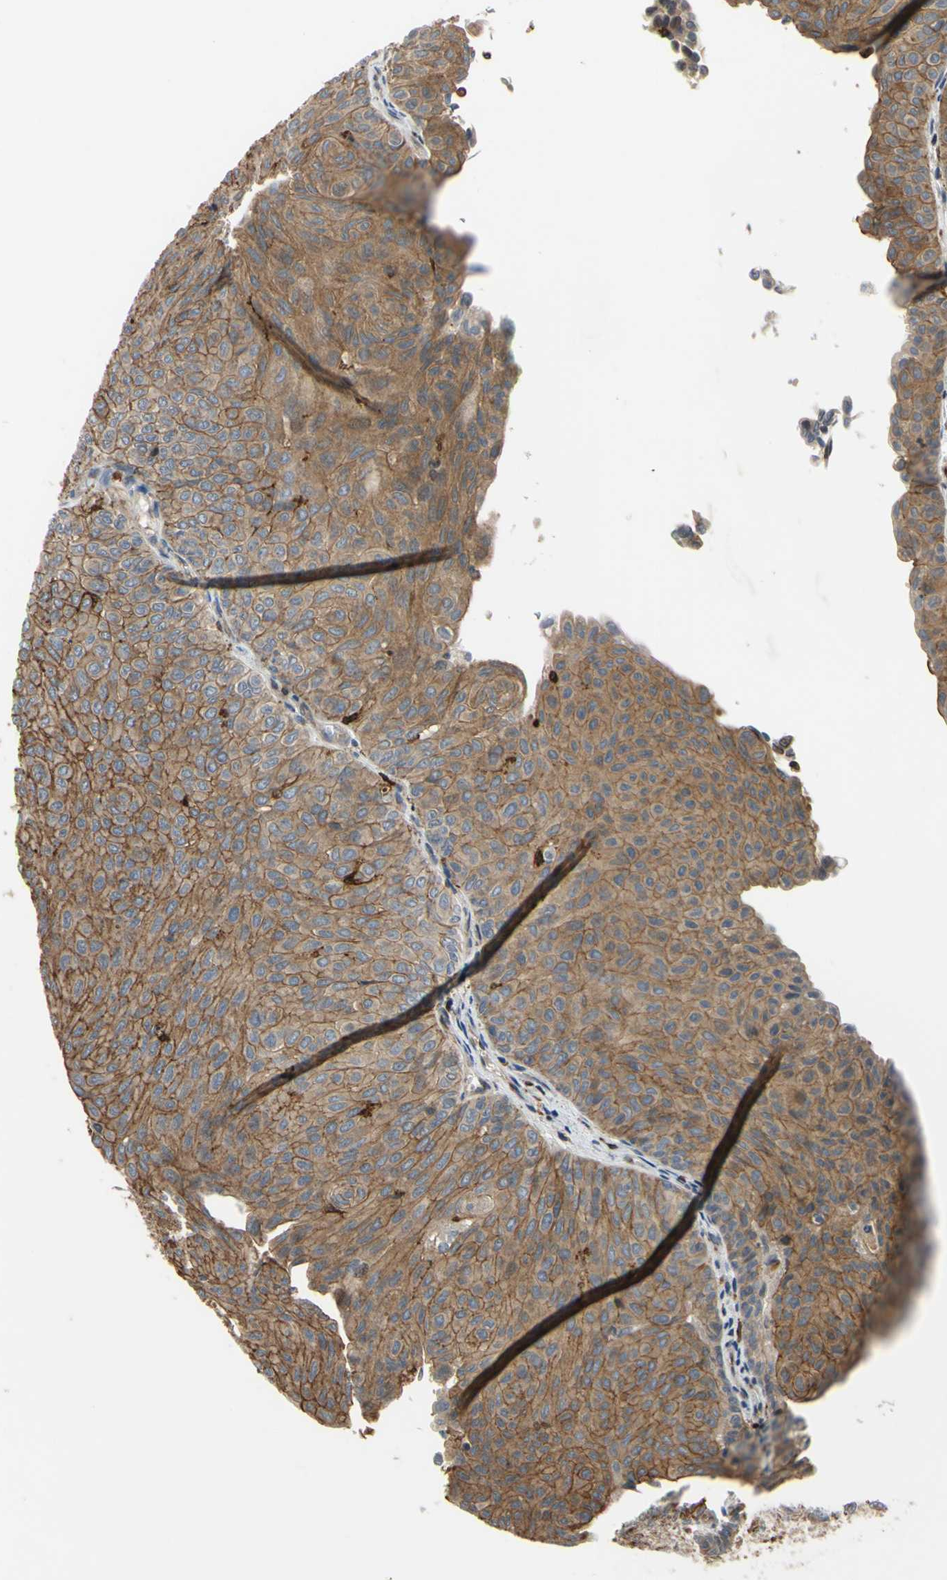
{"staining": {"intensity": "moderate", "quantity": ">75%", "location": "cytoplasmic/membranous"}, "tissue": "urothelial cancer", "cell_type": "Tumor cells", "image_type": "cancer", "snomed": [{"axis": "morphology", "description": "Urothelial carcinoma, Low grade"}, {"axis": "topography", "description": "Urinary bladder"}], "caption": "Moderate cytoplasmic/membranous protein positivity is appreciated in about >75% of tumor cells in low-grade urothelial carcinoma.", "gene": "PLXNA2", "patient": {"sex": "male", "age": 78}}